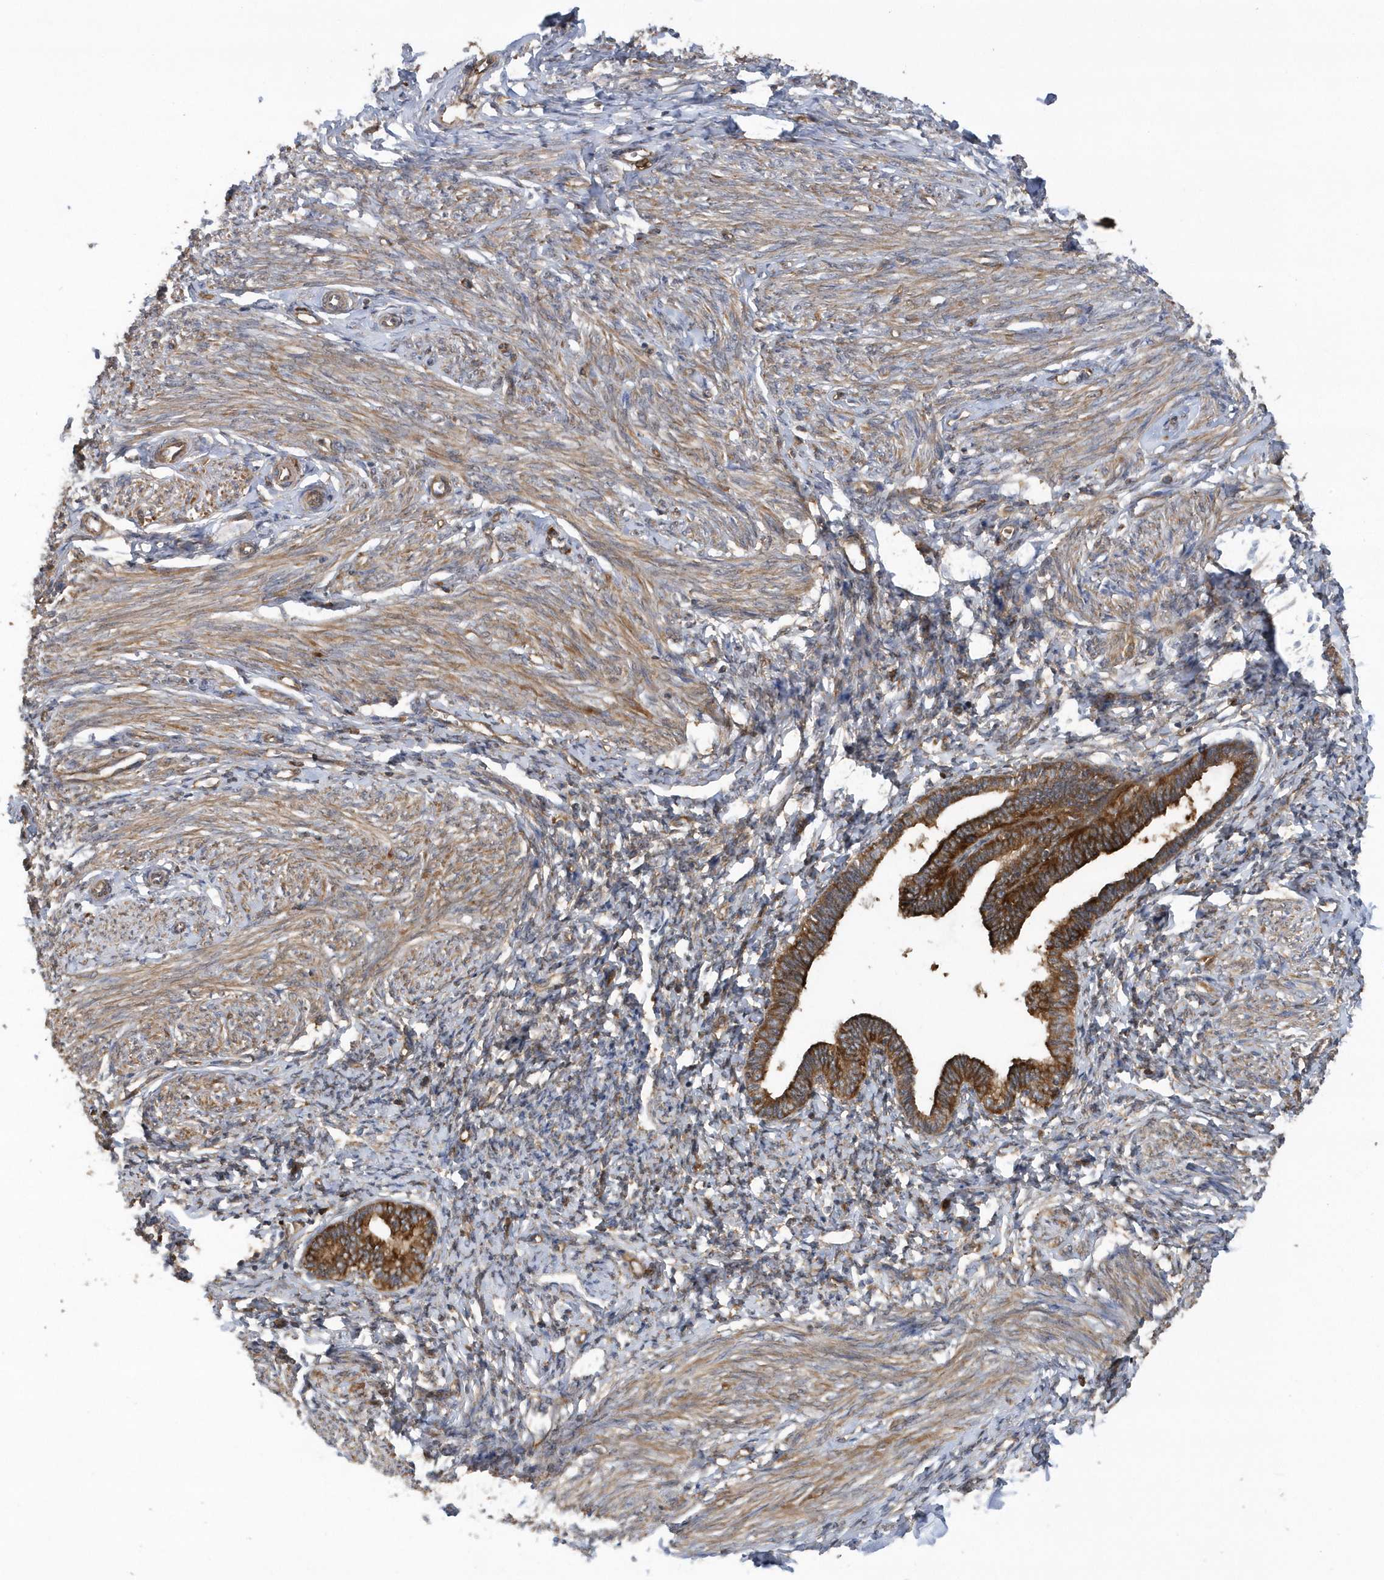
{"staining": {"intensity": "moderate", "quantity": "25%-75%", "location": "cytoplasmic/membranous"}, "tissue": "endometrium", "cell_type": "Cells in endometrial stroma", "image_type": "normal", "snomed": [{"axis": "morphology", "description": "Normal tissue, NOS"}, {"axis": "topography", "description": "Endometrium"}], "caption": "Protein expression analysis of benign endometrium displays moderate cytoplasmic/membranous staining in approximately 25%-75% of cells in endometrial stroma. The staining was performed using DAB, with brown indicating positive protein expression. Nuclei are stained blue with hematoxylin.", "gene": "PAICS", "patient": {"sex": "female", "age": 72}}